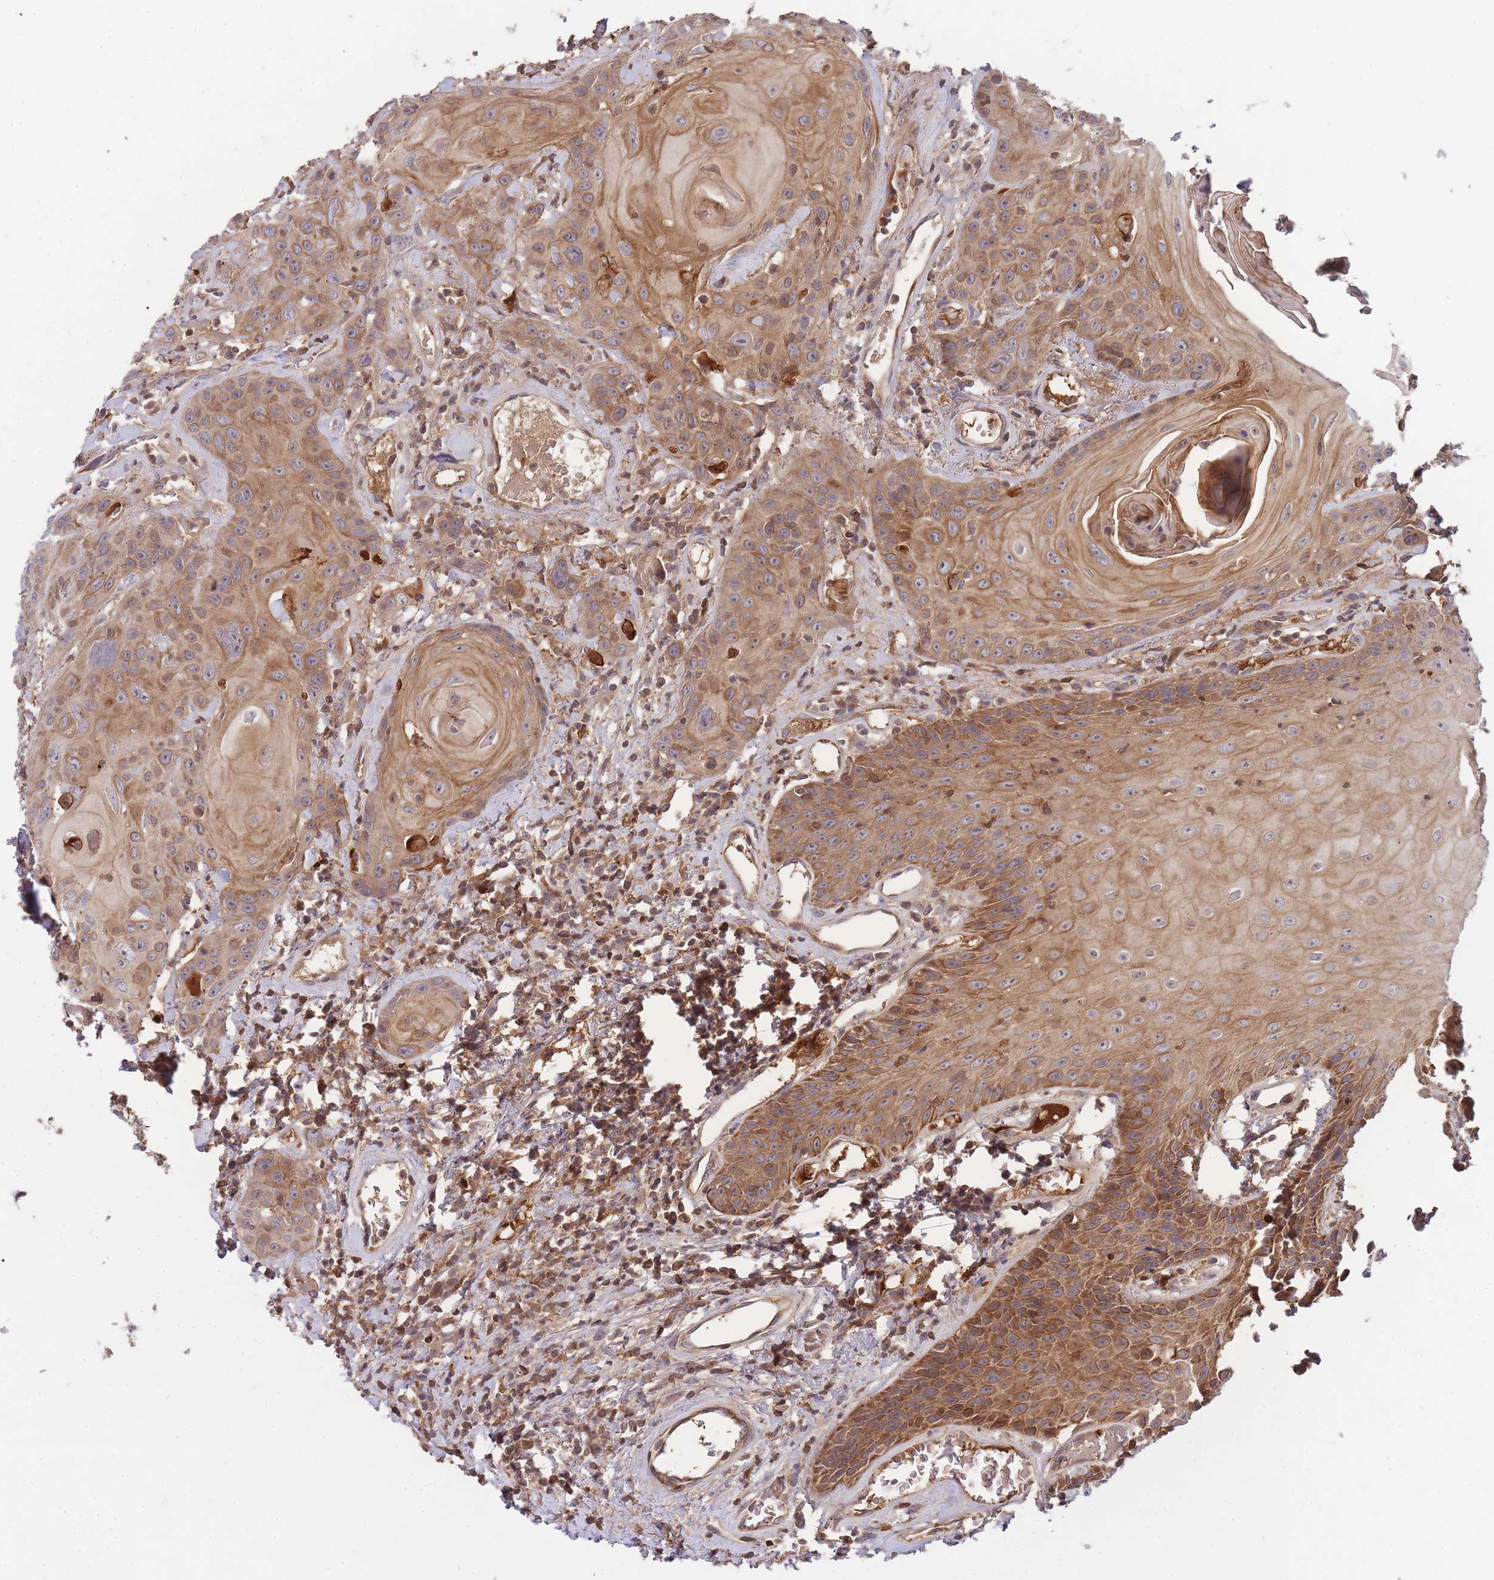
{"staining": {"intensity": "moderate", "quantity": ">75%", "location": "cytoplasmic/membranous"}, "tissue": "head and neck cancer", "cell_type": "Tumor cells", "image_type": "cancer", "snomed": [{"axis": "morphology", "description": "Squamous cell carcinoma, NOS"}, {"axis": "topography", "description": "Head-Neck"}], "caption": "Immunohistochemical staining of head and neck cancer displays medium levels of moderate cytoplasmic/membranous protein expression in about >75% of tumor cells.", "gene": "RALGDS", "patient": {"sex": "female", "age": 59}}